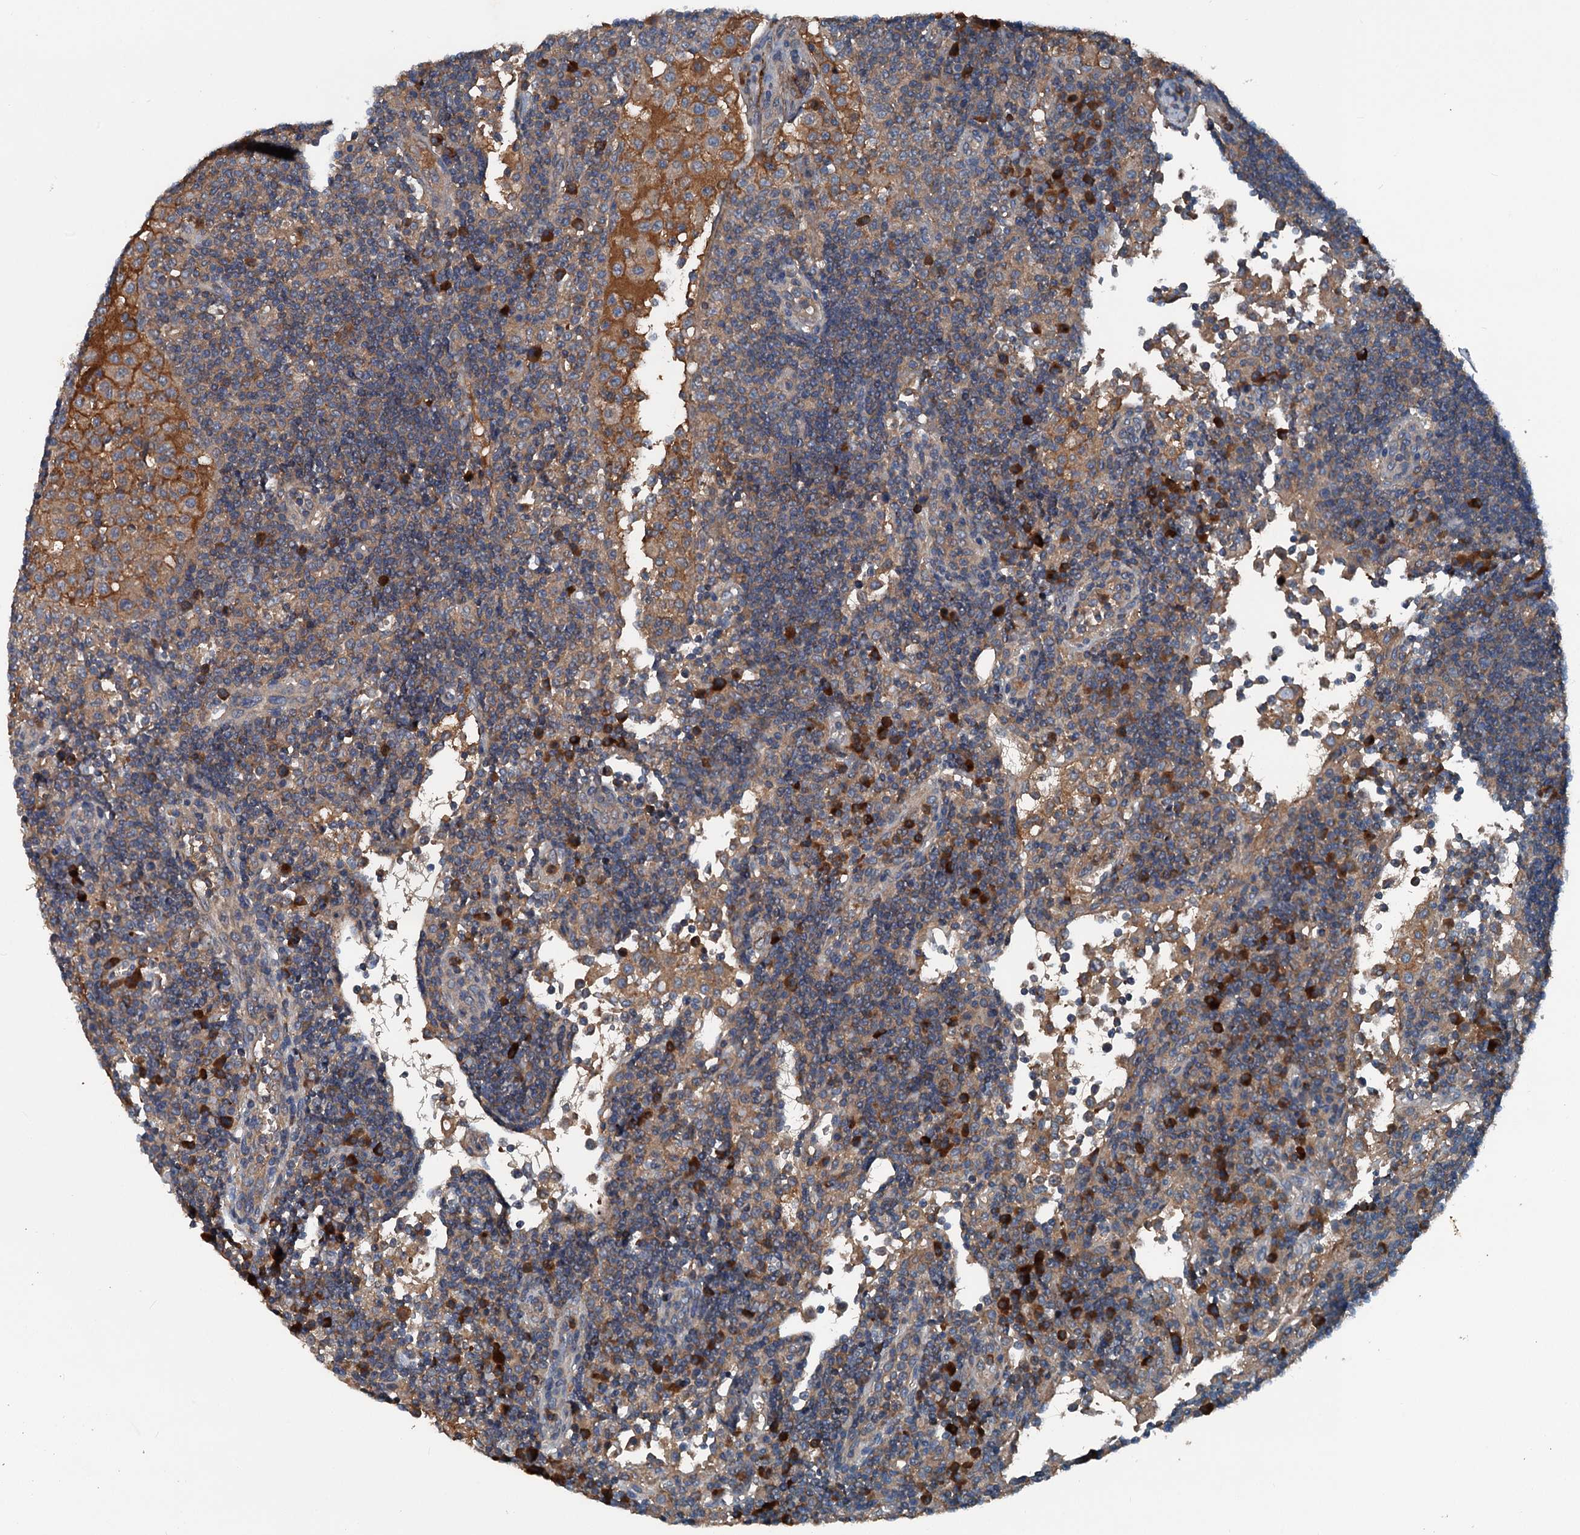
{"staining": {"intensity": "negative", "quantity": "none", "location": "none"}, "tissue": "lymph node", "cell_type": "Germinal center cells", "image_type": "normal", "snomed": [{"axis": "morphology", "description": "Normal tissue, NOS"}, {"axis": "topography", "description": "Lymph node"}], "caption": "Immunohistochemistry image of benign lymph node: lymph node stained with DAB exhibits no significant protein positivity in germinal center cells.", "gene": "PDSS1", "patient": {"sex": "female", "age": 53}}